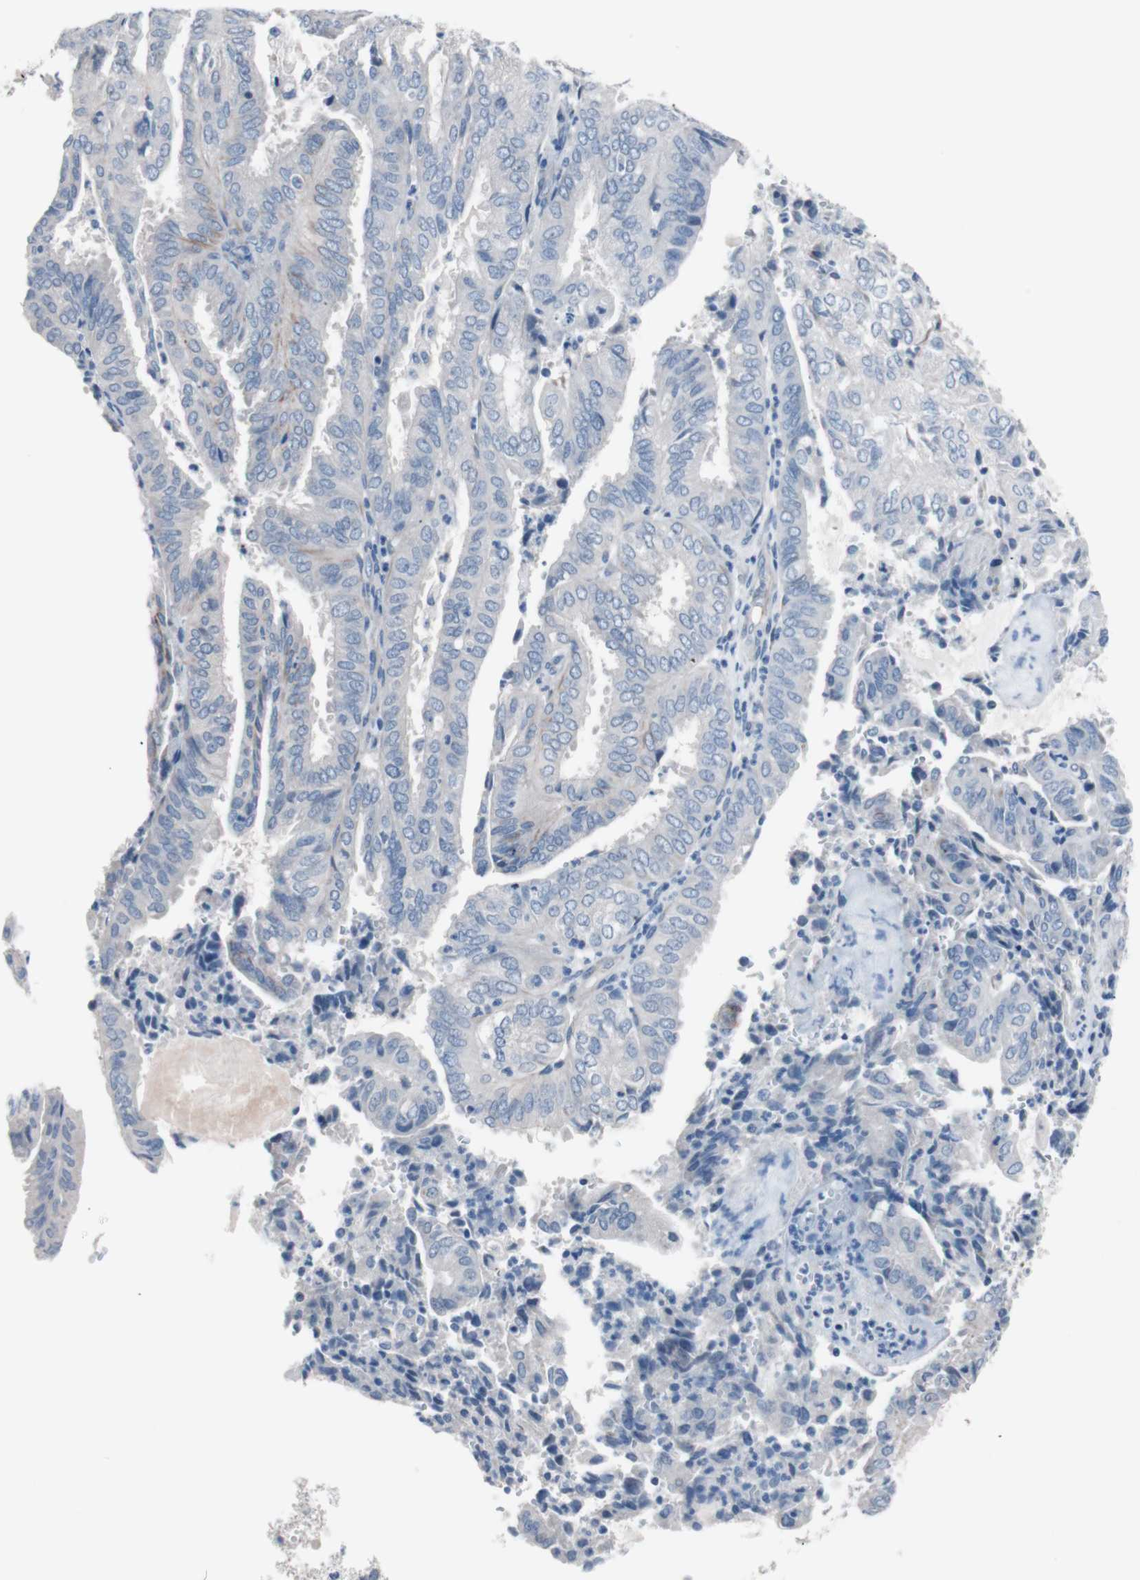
{"staining": {"intensity": "weak", "quantity": "<25%", "location": "cytoplasmic/membranous"}, "tissue": "endometrial cancer", "cell_type": "Tumor cells", "image_type": "cancer", "snomed": [{"axis": "morphology", "description": "Adenocarcinoma, NOS"}, {"axis": "topography", "description": "Uterus"}], "caption": "A high-resolution photomicrograph shows immunohistochemistry staining of endometrial adenocarcinoma, which reveals no significant positivity in tumor cells.", "gene": "ULBP1", "patient": {"sex": "female", "age": 60}}